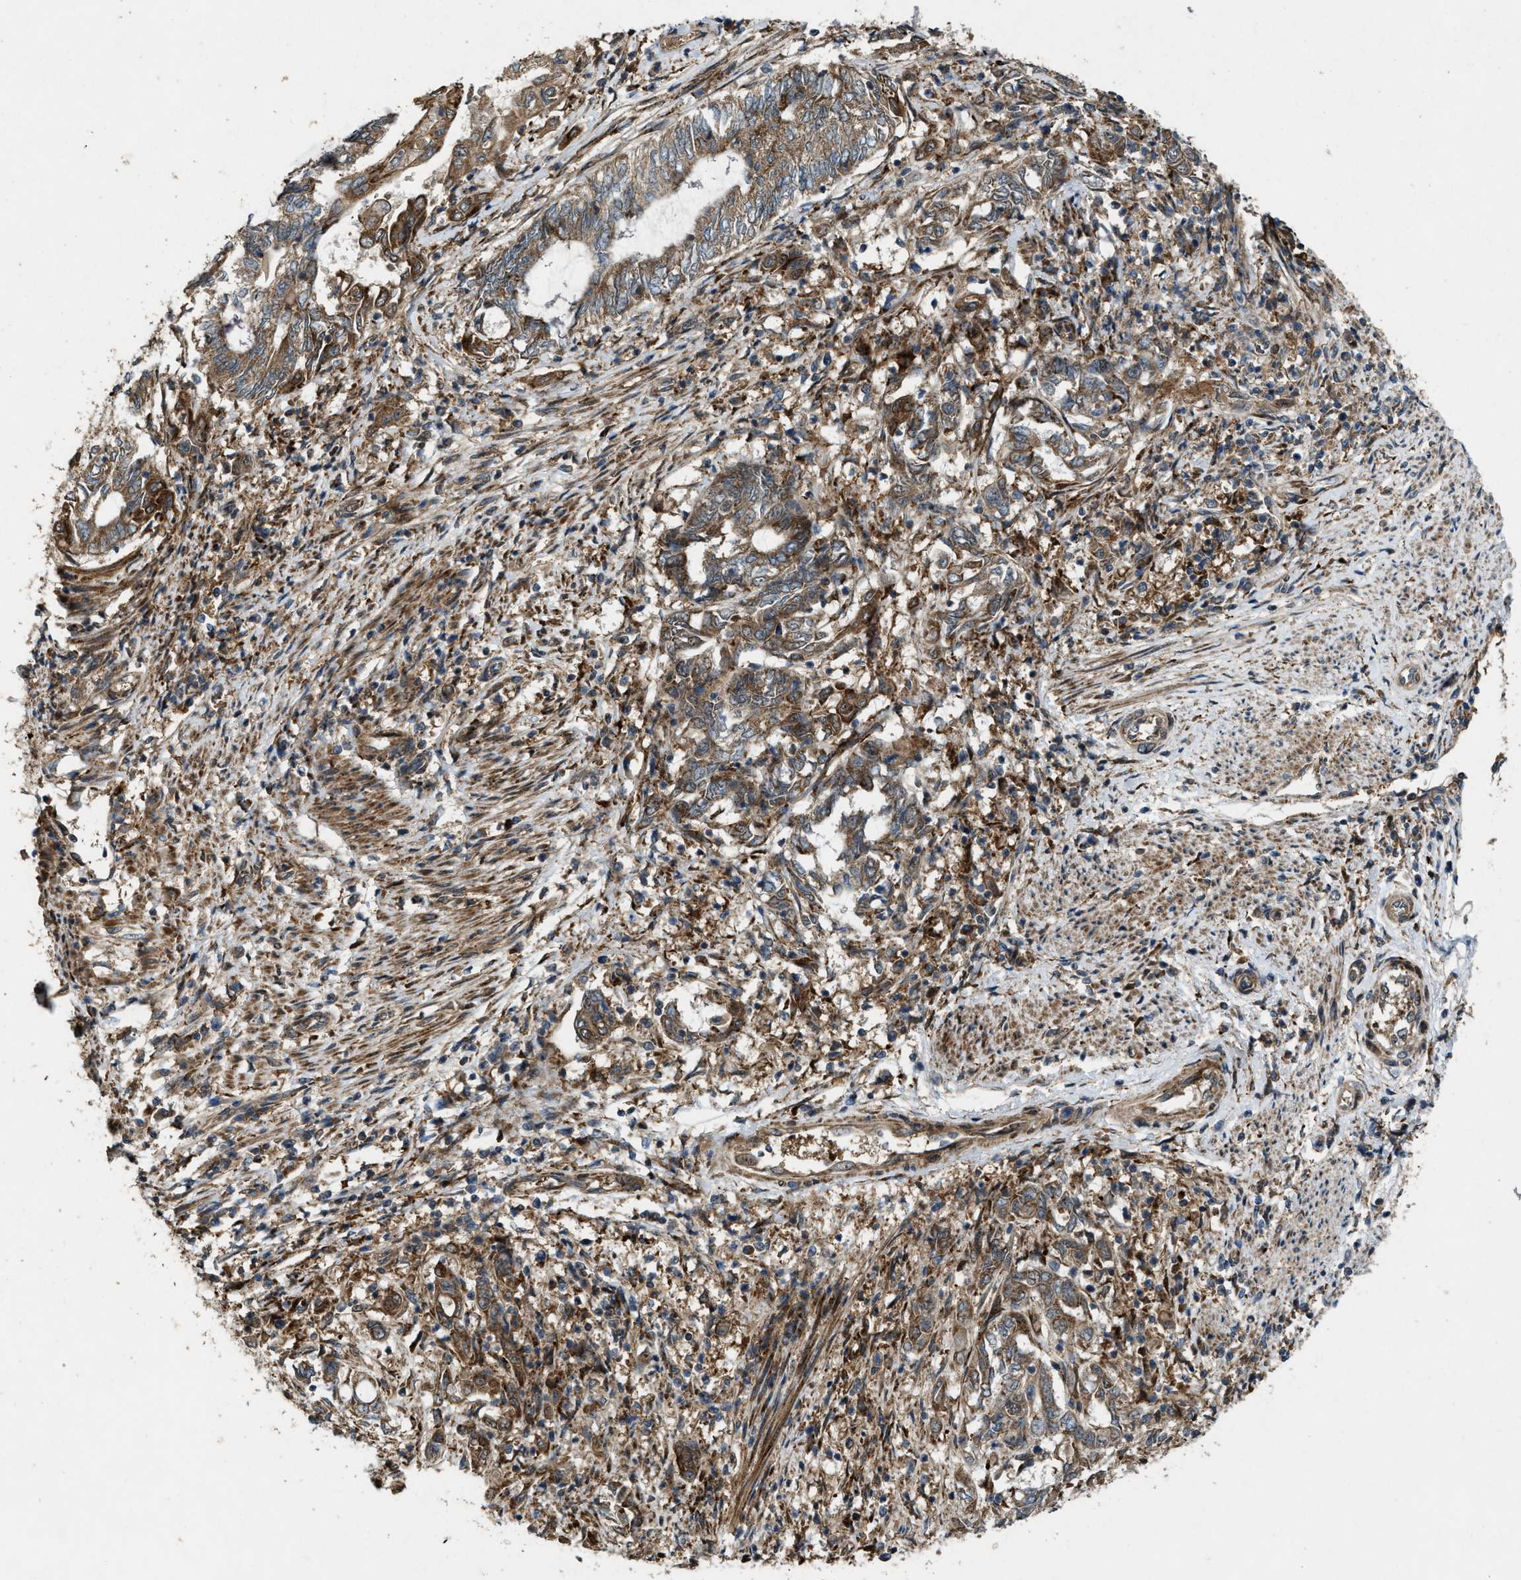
{"staining": {"intensity": "moderate", "quantity": ">75%", "location": "cytoplasmic/membranous"}, "tissue": "endometrial cancer", "cell_type": "Tumor cells", "image_type": "cancer", "snomed": [{"axis": "morphology", "description": "Adenocarcinoma, NOS"}, {"axis": "topography", "description": "Uterus"}, {"axis": "topography", "description": "Endometrium"}], "caption": "Protein analysis of endometrial cancer (adenocarcinoma) tissue exhibits moderate cytoplasmic/membranous staining in approximately >75% of tumor cells.", "gene": "LRRC72", "patient": {"sex": "female", "age": 70}}